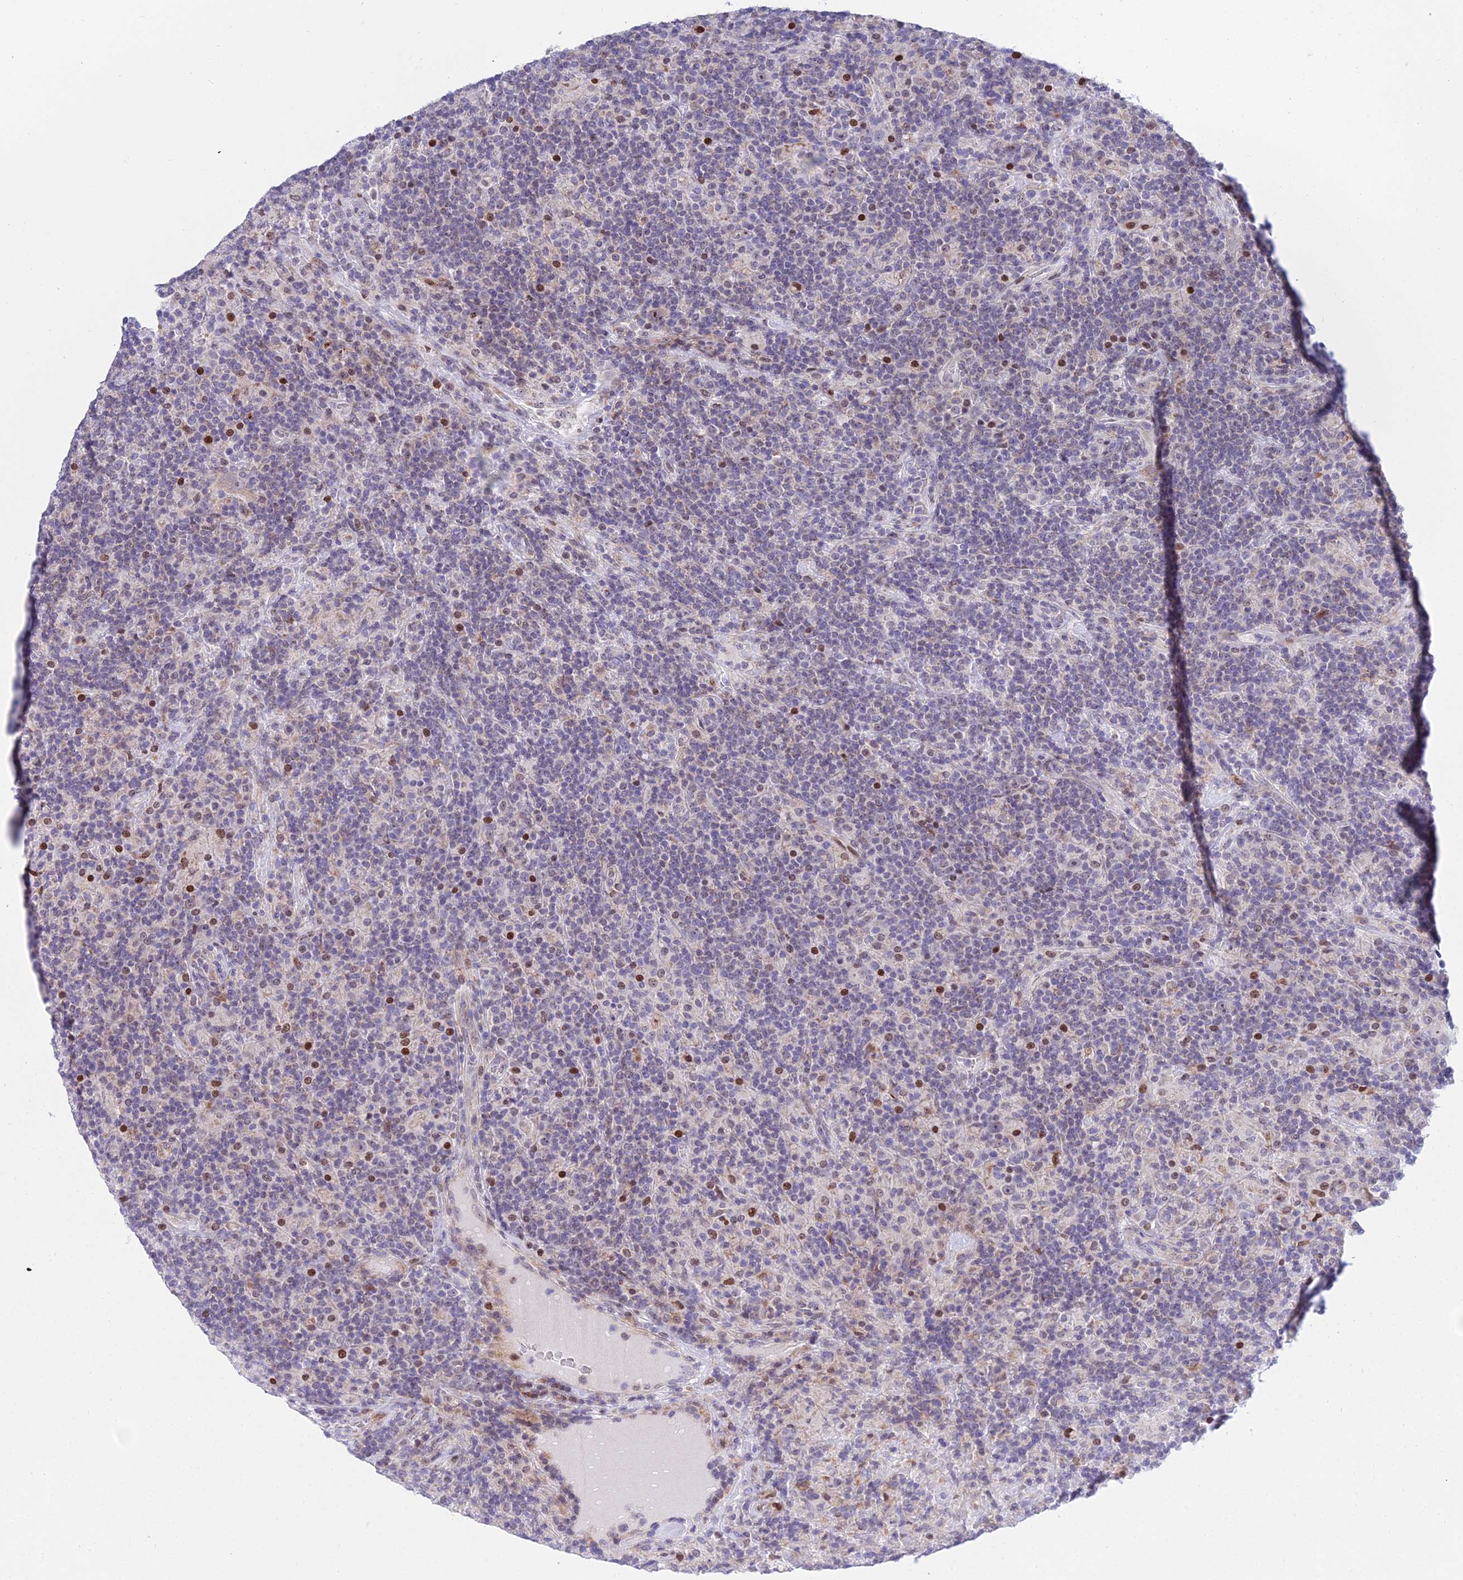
{"staining": {"intensity": "negative", "quantity": "none", "location": "none"}, "tissue": "lymphoma", "cell_type": "Tumor cells", "image_type": "cancer", "snomed": [{"axis": "morphology", "description": "Hodgkin's disease, NOS"}, {"axis": "topography", "description": "Lymph node"}], "caption": "Hodgkin's disease was stained to show a protein in brown. There is no significant positivity in tumor cells.", "gene": "PRR13", "patient": {"sex": "male", "age": 70}}